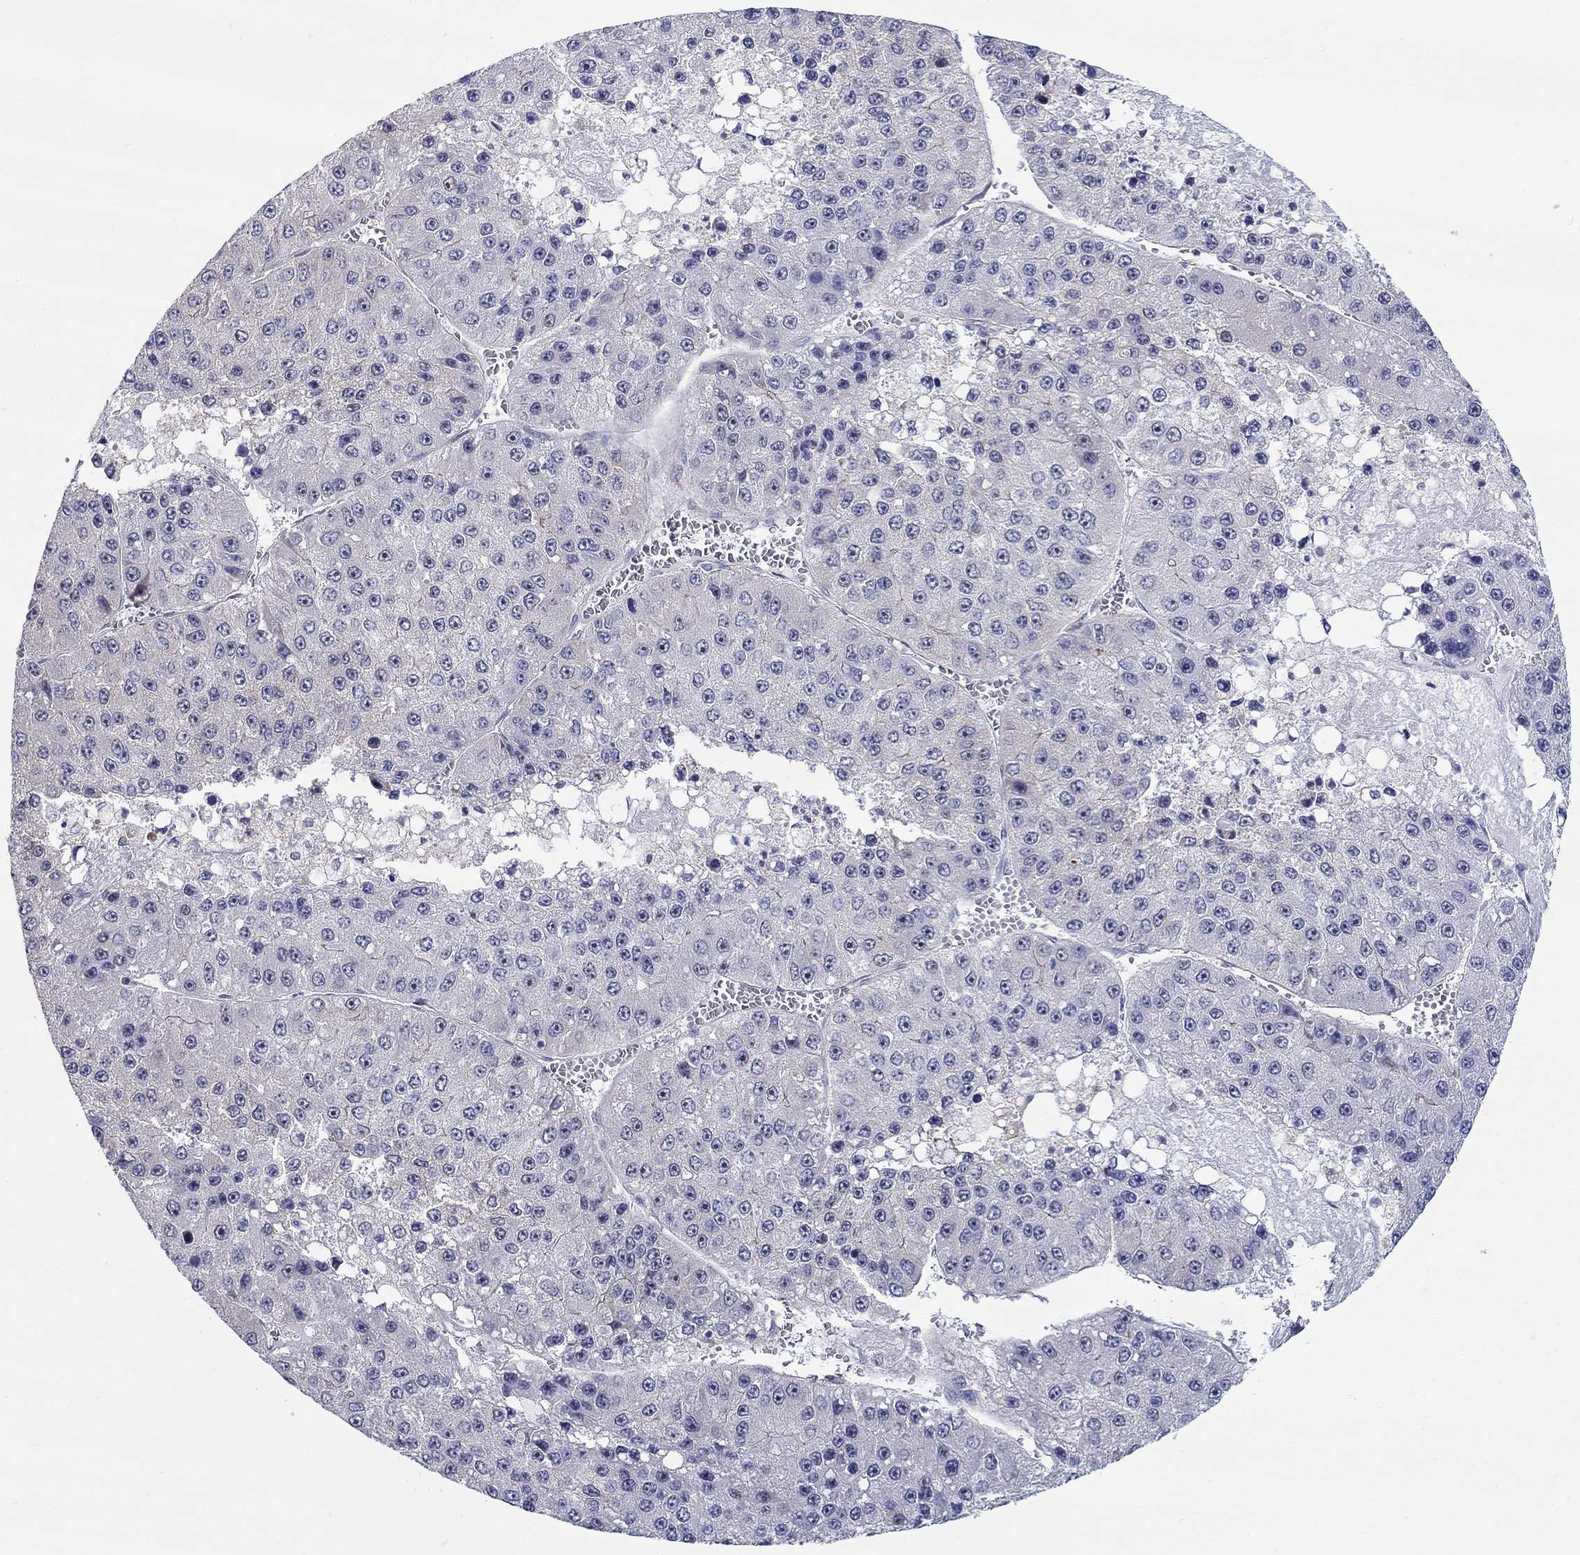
{"staining": {"intensity": "negative", "quantity": "none", "location": "none"}, "tissue": "liver cancer", "cell_type": "Tumor cells", "image_type": "cancer", "snomed": [{"axis": "morphology", "description": "Carcinoma, Hepatocellular, NOS"}, {"axis": "topography", "description": "Liver"}], "caption": "High magnification brightfield microscopy of liver hepatocellular carcinoma stained with DAB (brown) and counterstained with hematoxylin (blue): tumor cells show no significant staining.", "gene": "QRFPR", "patient": {"sex": "female", "age": 73}}